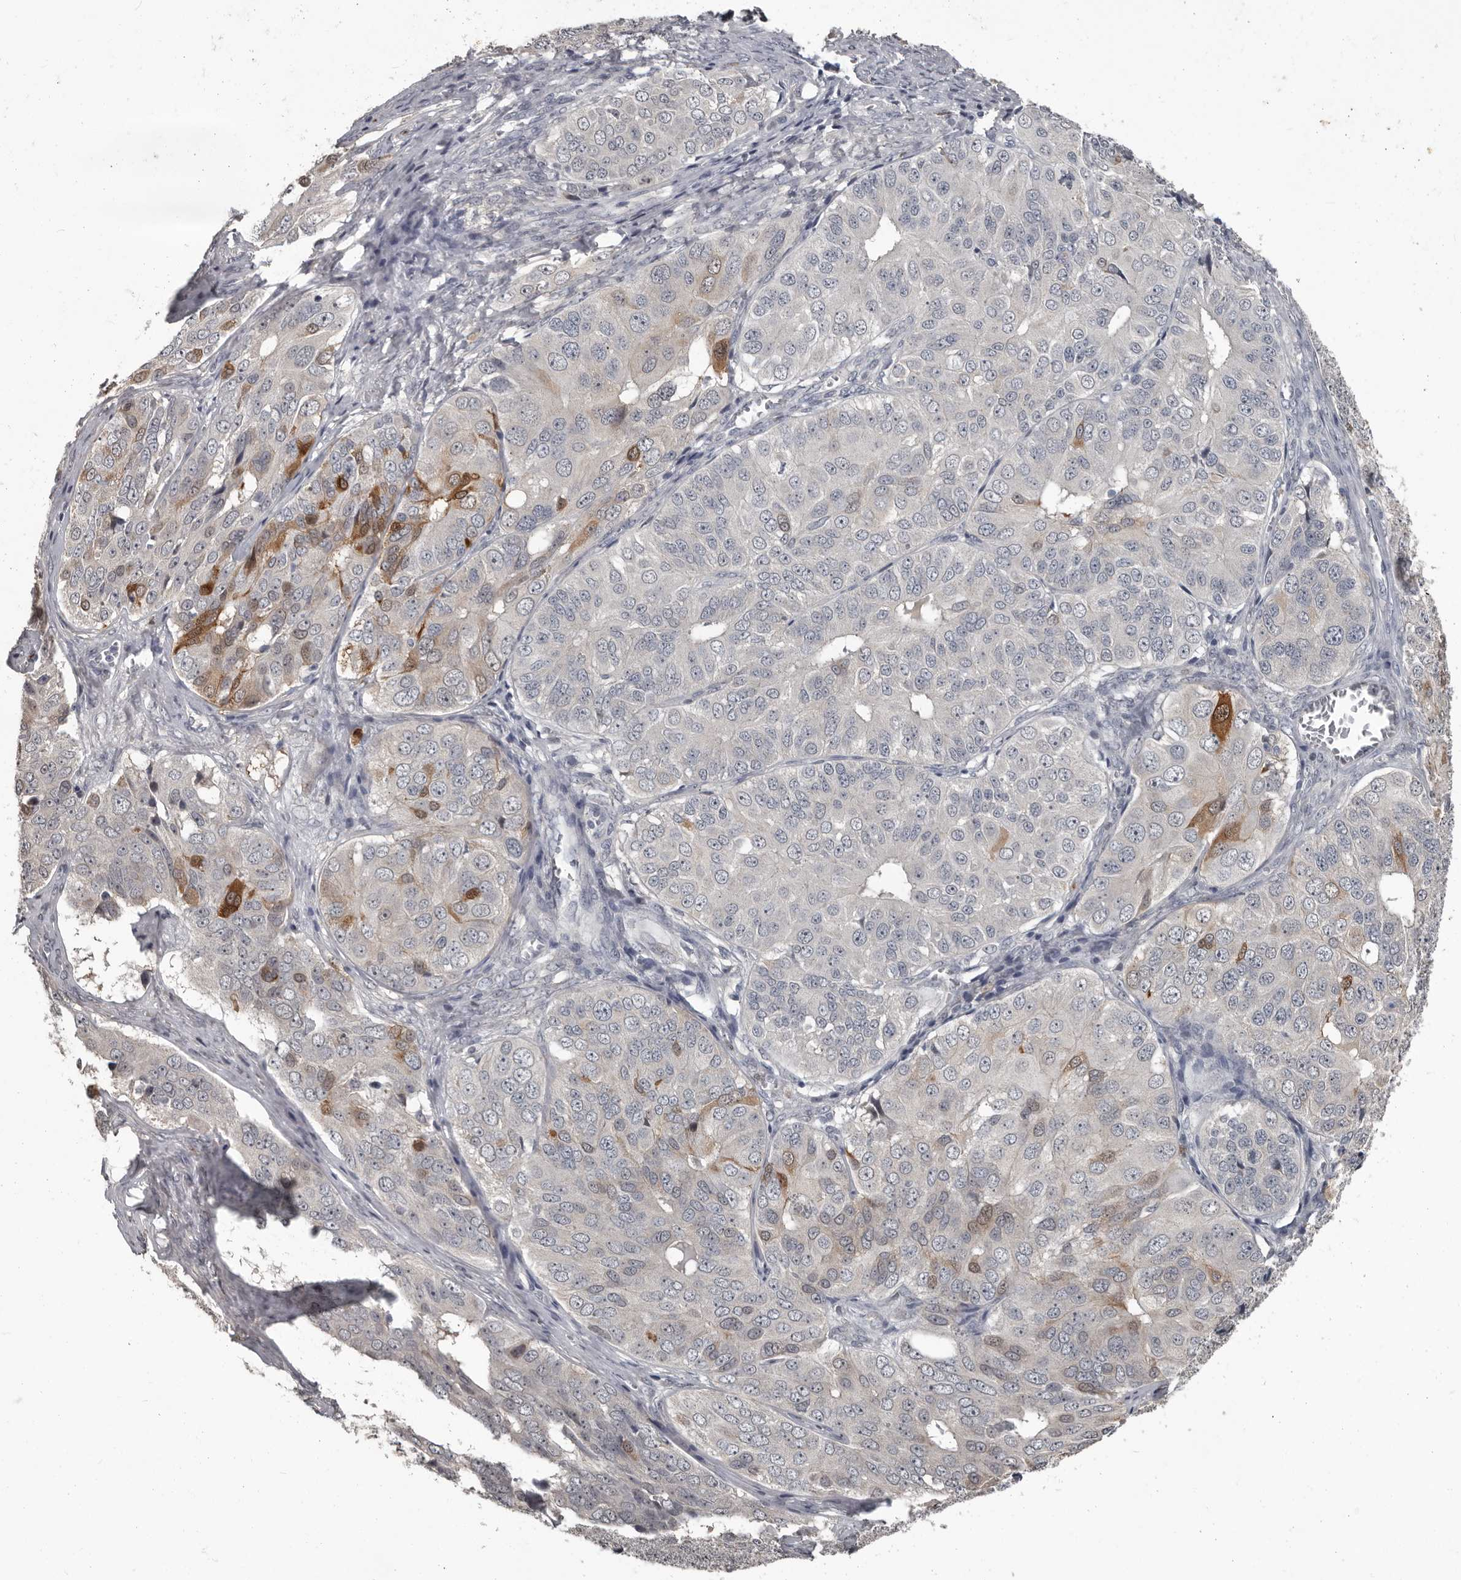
{"staining": {"intensity": "moderate", "quantity": "<25%", "location": "cytoplasmic/membranous,nuclear"}, "tissue": "ovarian cancer", "cell_type": "Tumor cells", "image_type": "cancer", "snomed": [{"axis": "morphology", "description": "Carcinoma, endometroid"}, {"axis": "topography", "description": "Ovary"}], "caption": "Ovarian endometroid carcinoma stained with a brown dye reveals moderate cytoplasmic/membranous and nuclear positive staining in about <25% of tumor cells.", "gene": "GPR157", "patient": {"sex": "female", "age": 51}}